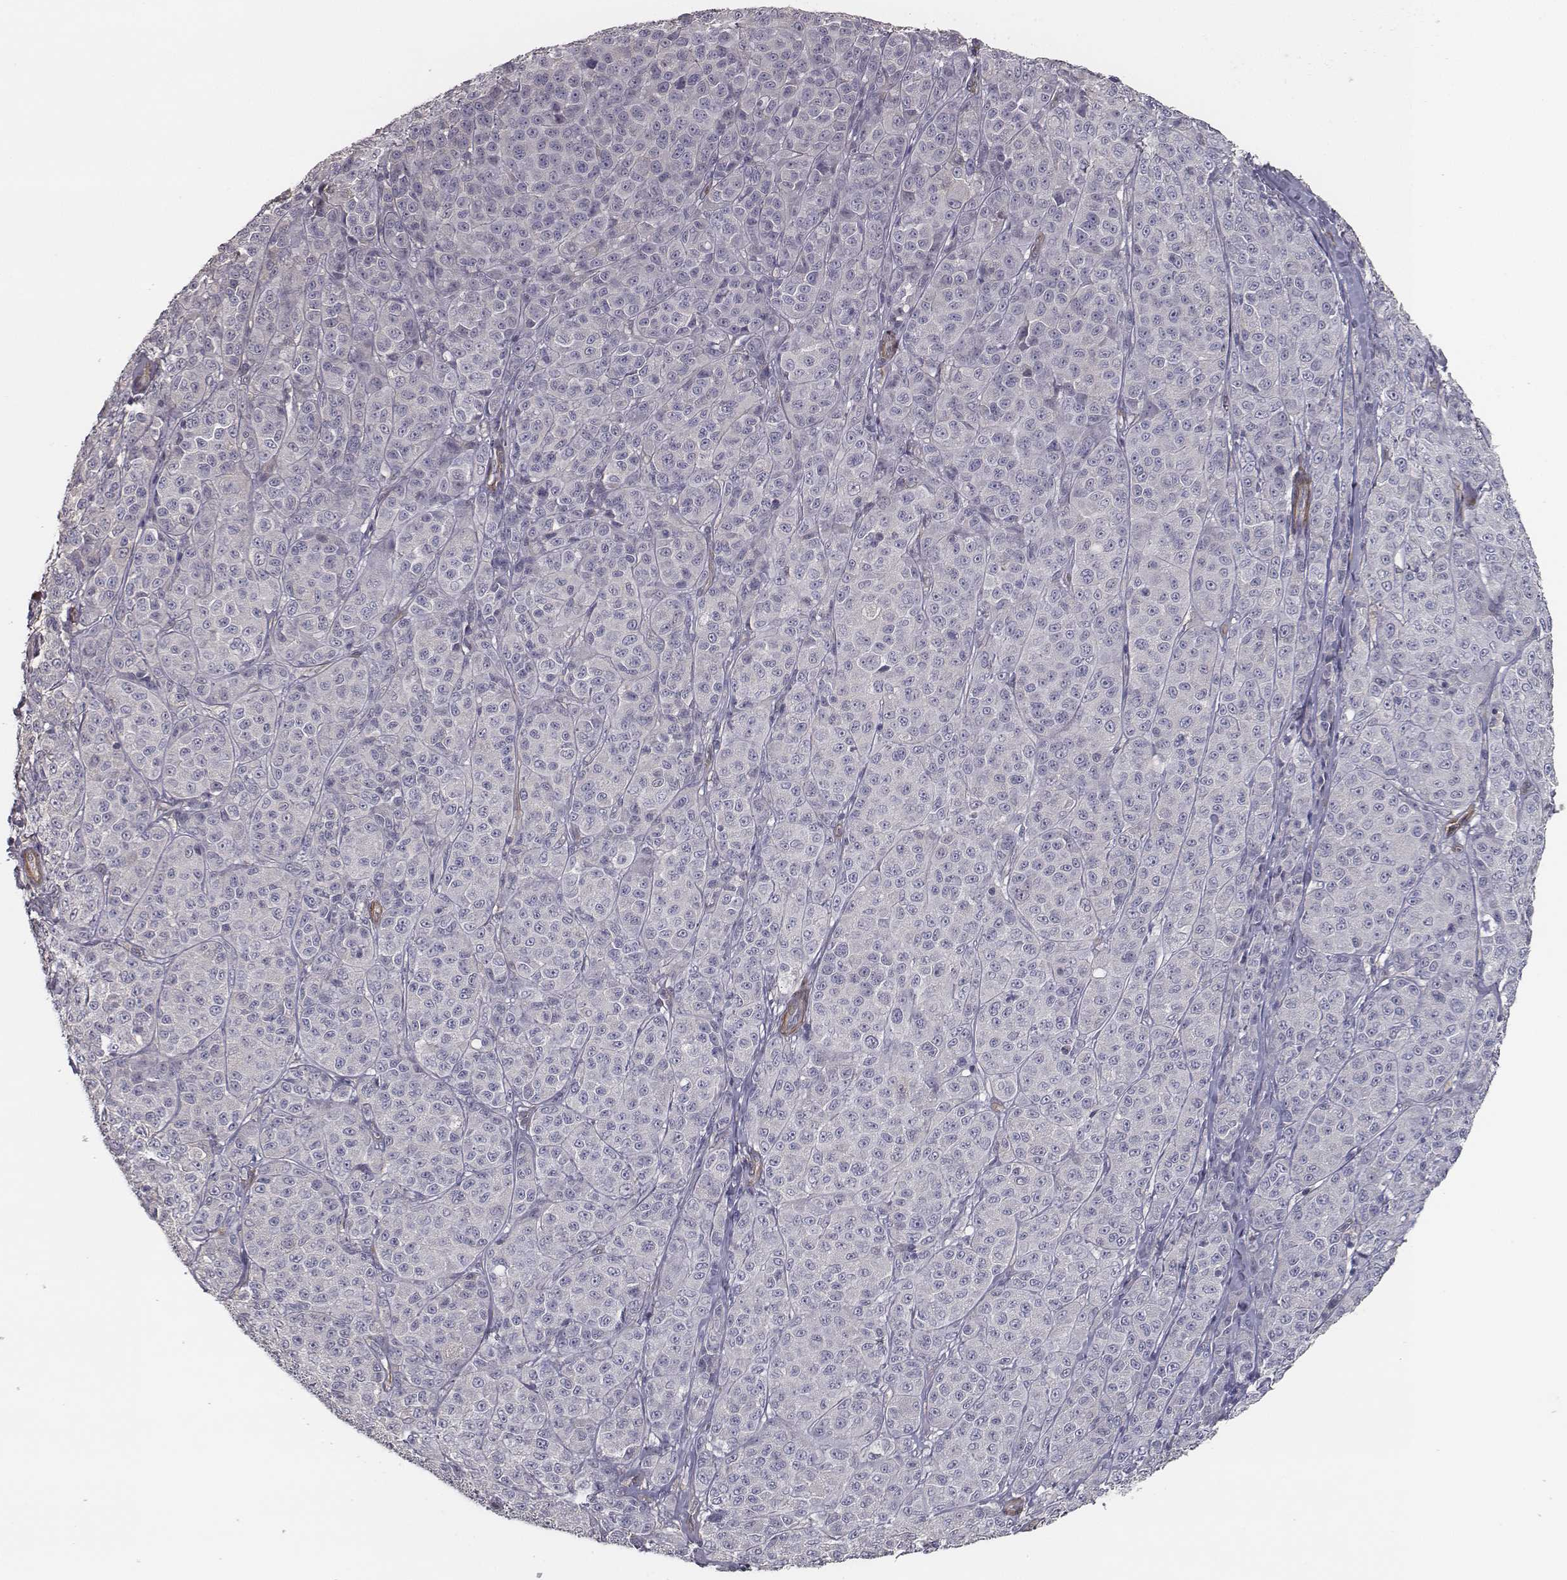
{"staining": {"intensity": "negative", "quantity": "none", "location": "none"}, "tissue": "melanoma", "cell_type": "Tumor cells", "image_type": "cancer", "snomed": [{"axis": "morphology", "description": "Malignant melanoma, NOS"}, {"axis": "topography", "description": "Skin"}], "caption": "An IHC photomicrograph of melanoma is shown. There is no staining in tumor cells of melanoma.", "gene": "ISYNA1", "patient": {"sex": "male", "age": 89}}